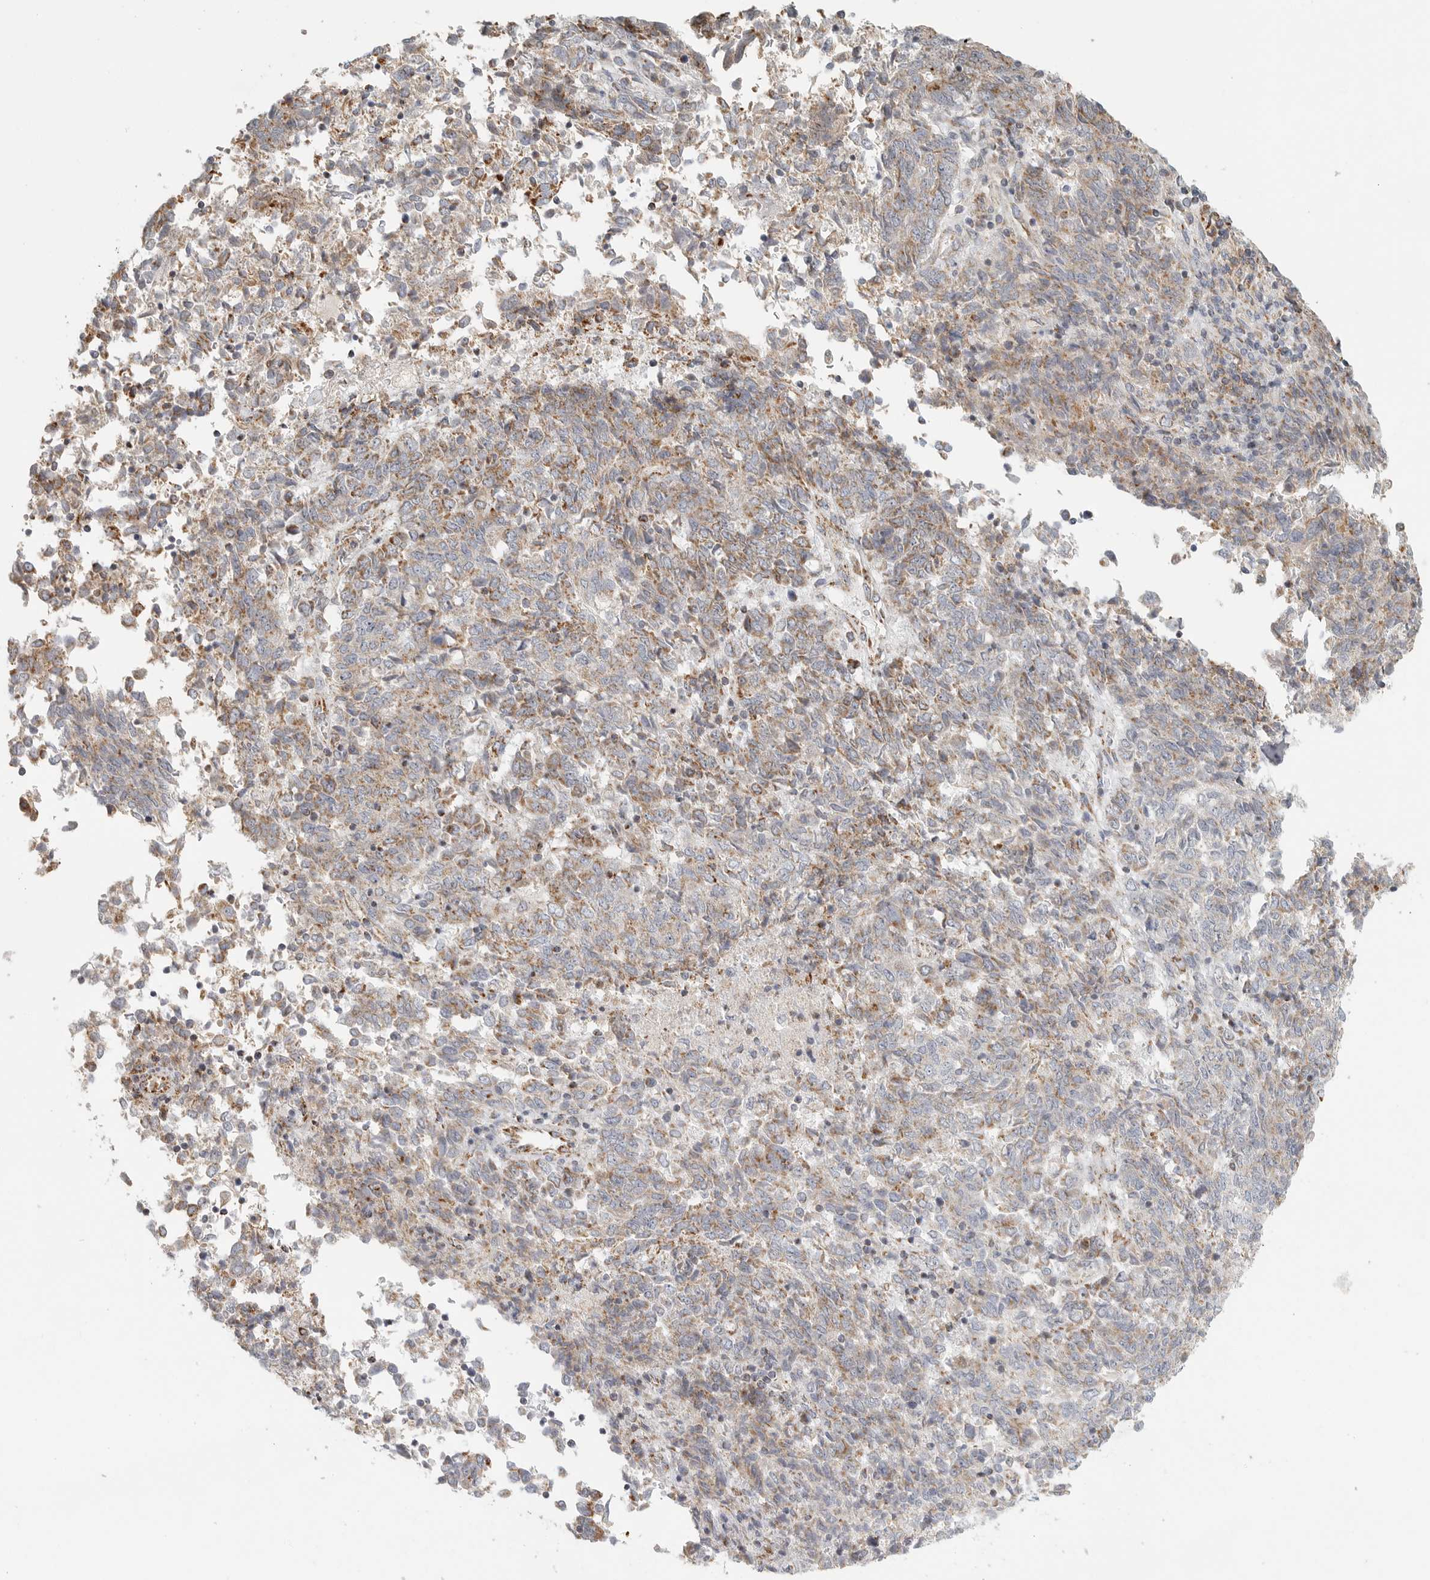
{"staining": {"intensity": "moderate", "quantity": ">75%", "location": "cytoplasmic/membranous"}, "tissue": "endometrial cancer", "cell_type": "Tumor cells", "image_type": "cancer", "snomed": [{"axis": "morphology", "description": "Adenocarcinoma, NOS"}, {"axis": "topography", "description": "Endometrium"}], "caption": "This photomicrograph displays endometrial cancer (adenocarcinoma) stained with immunohistochemistry to label a protein in brown. The cytoplasmic/membranous of tumor cells show moderate positivity for the protein. Nuclei are counter-stained blue.", "gene": "SLC25A26", "patient": {"sex": "female", "age": 80}}